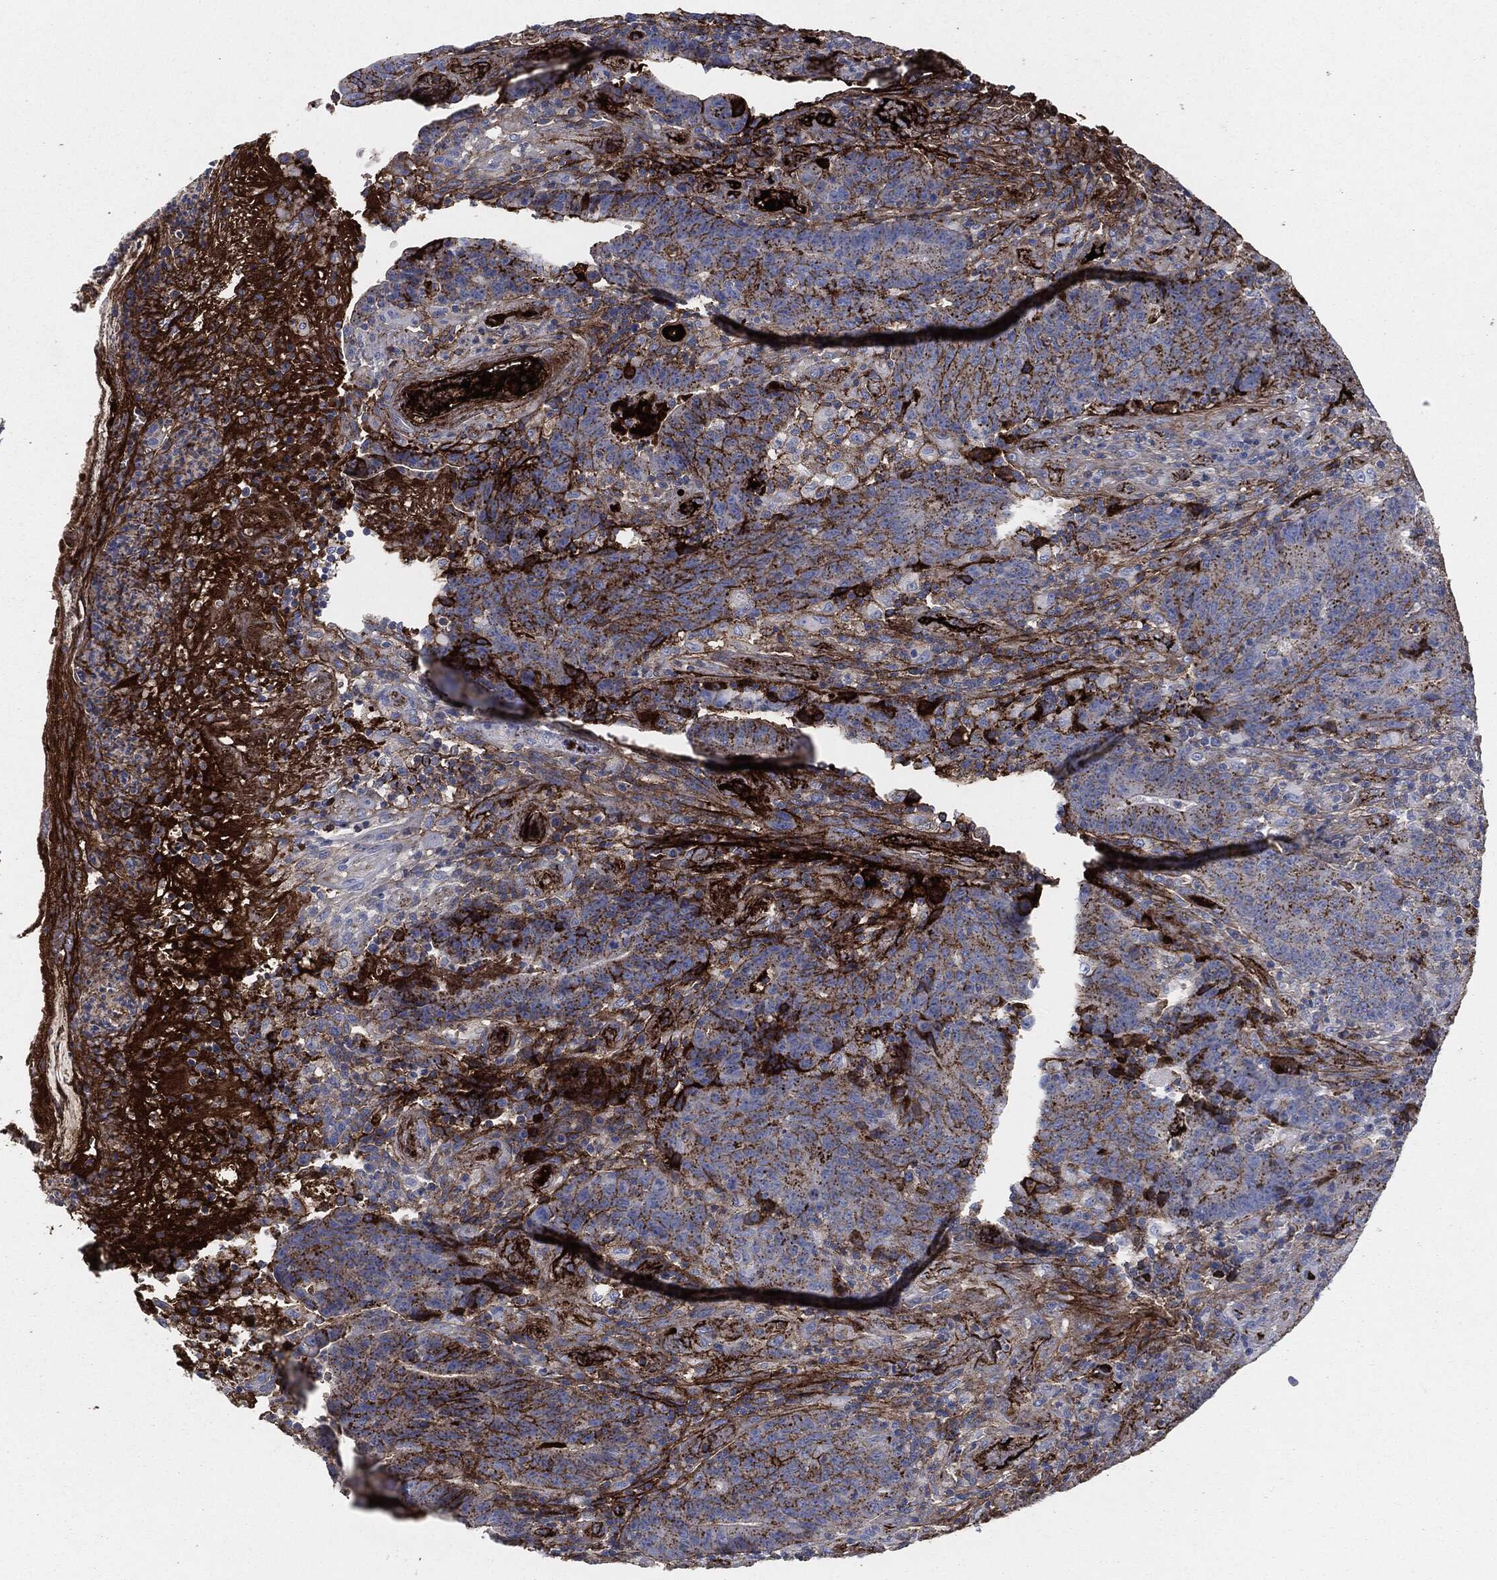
{"staining": {"intensity": "strong", "quantity": "25%-75%", "location": "cytoplasmic/membranous"}, "tissue": "colorectal cancer", "cell_type": "Tumor cells", "image_type": "cancer", "snomed": [{"axis": "morphology", "description": "Adenocarcinoma, NOS"}, {"axis": "topography", "description": "Colon"}], "caption": "A photomicrograph of colorectal adenocarcinoma stained for a protein shows strong cytoplasmic/membranous brown staining in tumor cells.", "gene": "APOB", "patient": {"sex": "female", "age": 75}}